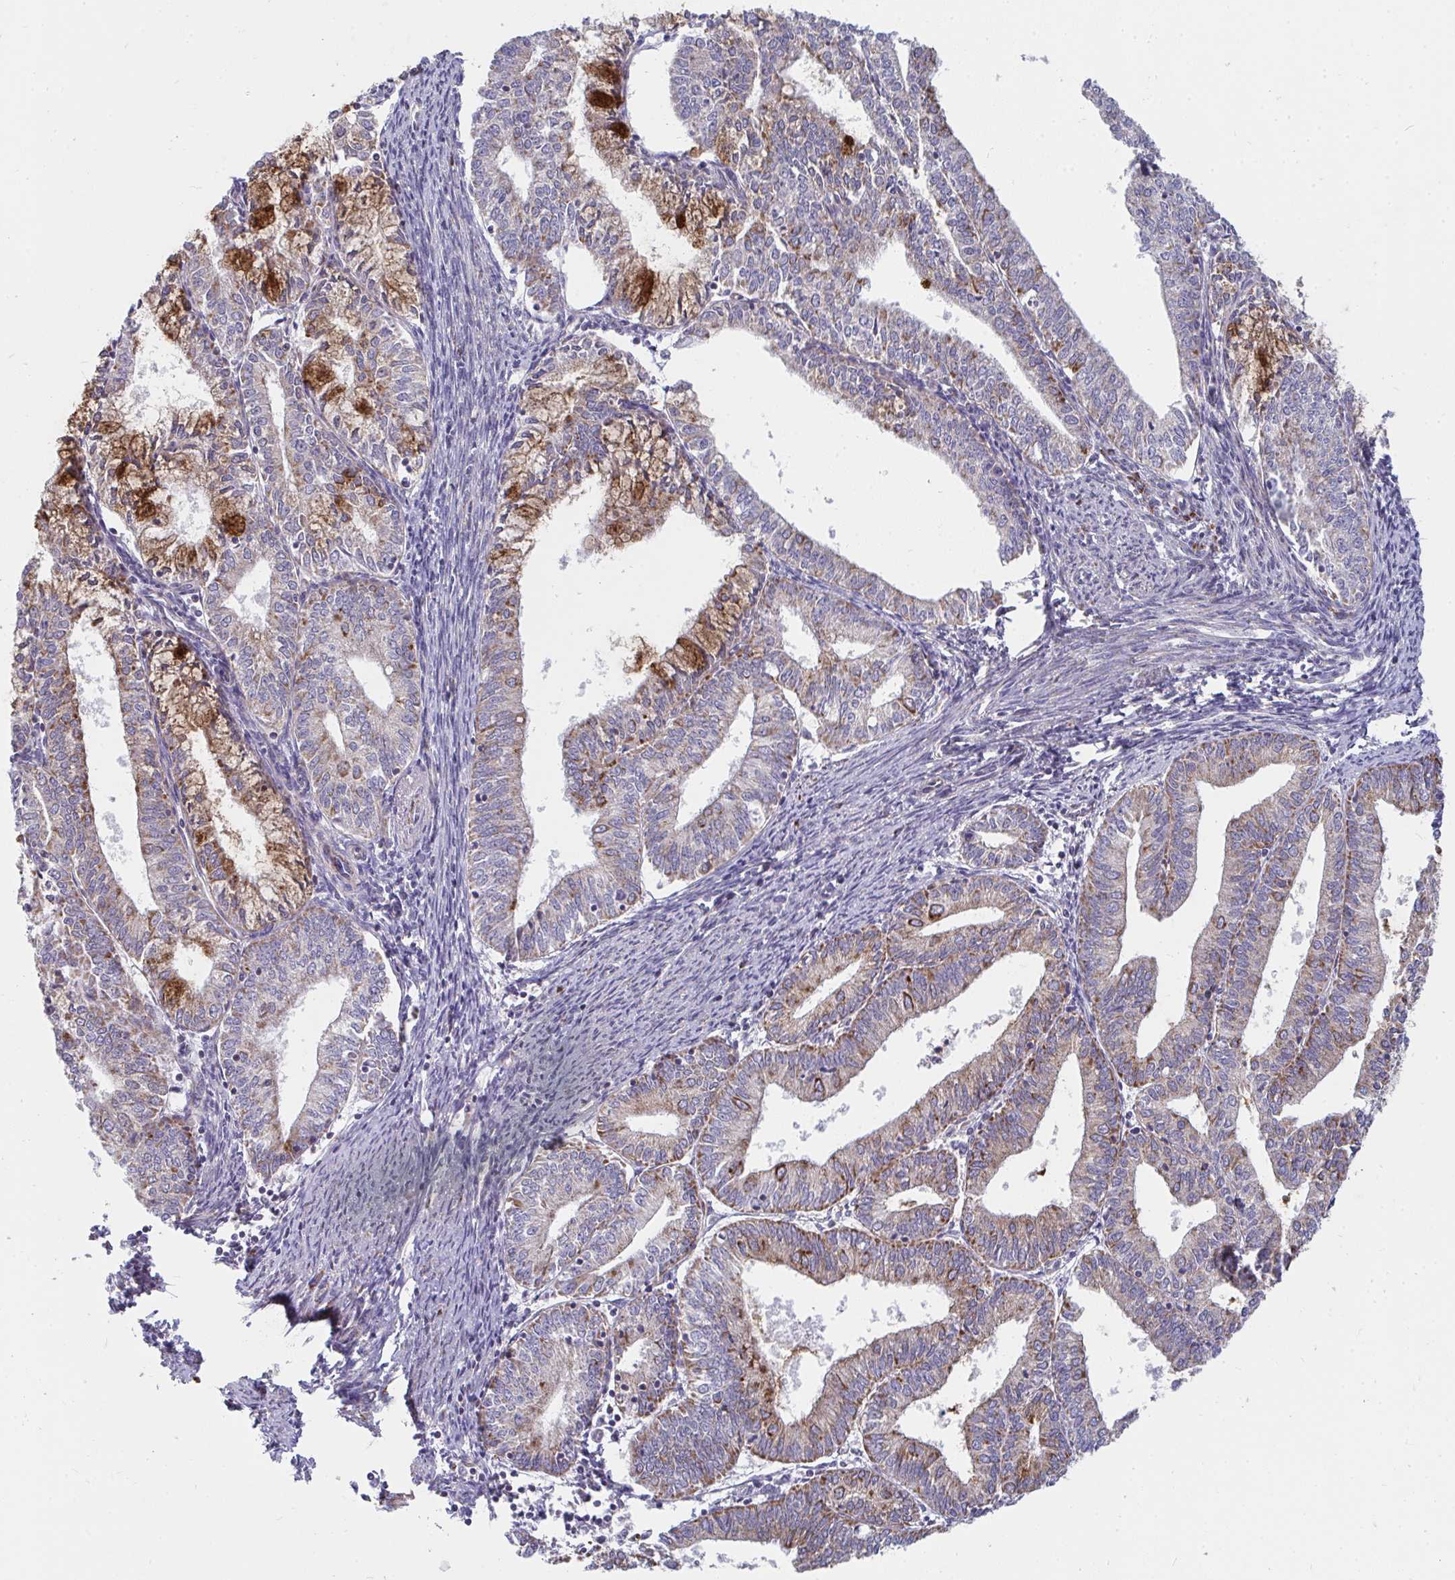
{"staining": {"intensity": "strong", "quantity": "<25%", "location": "cytoplasmic/membranous"}, "tissue": "endometrial cancer", "cell_type": "Tumor cells", "image_type": "cancer", "snomed": [{"axis": "morphology", "description": "Adenocarcinoma, NOS"}, {"axis": "topography", "description": "Endometrium"}], "caption": "Immunohistochemistry (IHC) (DAB (3,3'-diaminobenzidine)) staining of adenocarcinoma (endometrial) exhibits strong cytoplasmic/membranous protein expression in about <25% of tumor cells.", "gene": "FAHD1", "patient": {"sex": "female", "age": 61}}